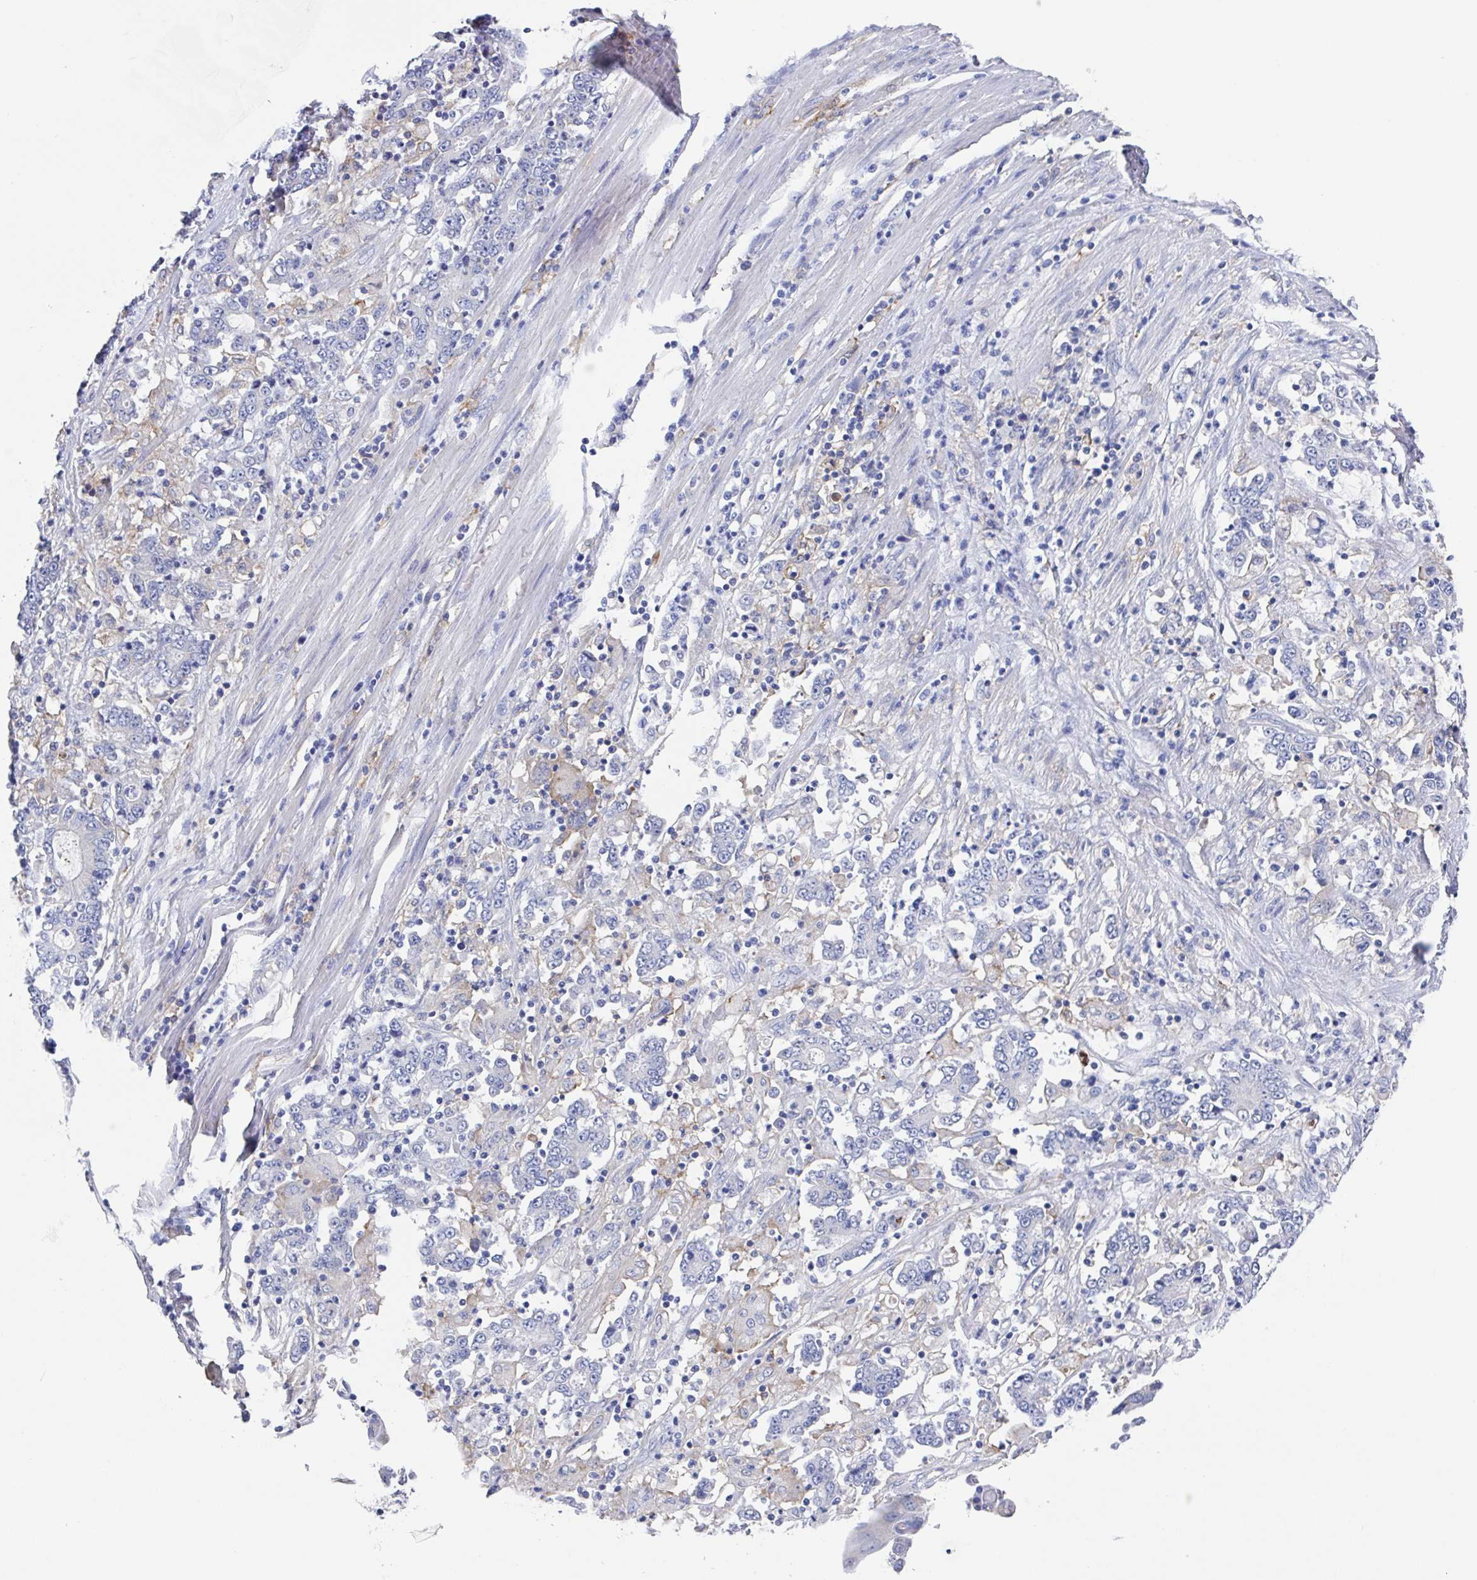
{"staining": {"intensity": "negative", "quantity": "none", "location": "none"}, "tissue": "stomach cancer", "cell_type": "Tumor cells", "image_type": "cancer", "snomed": [{"axis": "morphology", "description": "Adenocarcinoma, NOS"}, {"axis": "topography", "description": "Stomach, upper"}], "caption": "Immunohistochemical staining of human stomach cancer (adenocarcinoma) shows no significant positivity in tumor cells. (DAB (3,3'-diaminobenzidine) IHC visualized using brightfield microscopy, high magnification).", "gene": "FCGR3A", "patient": {"sex": "male", "age": 68}}